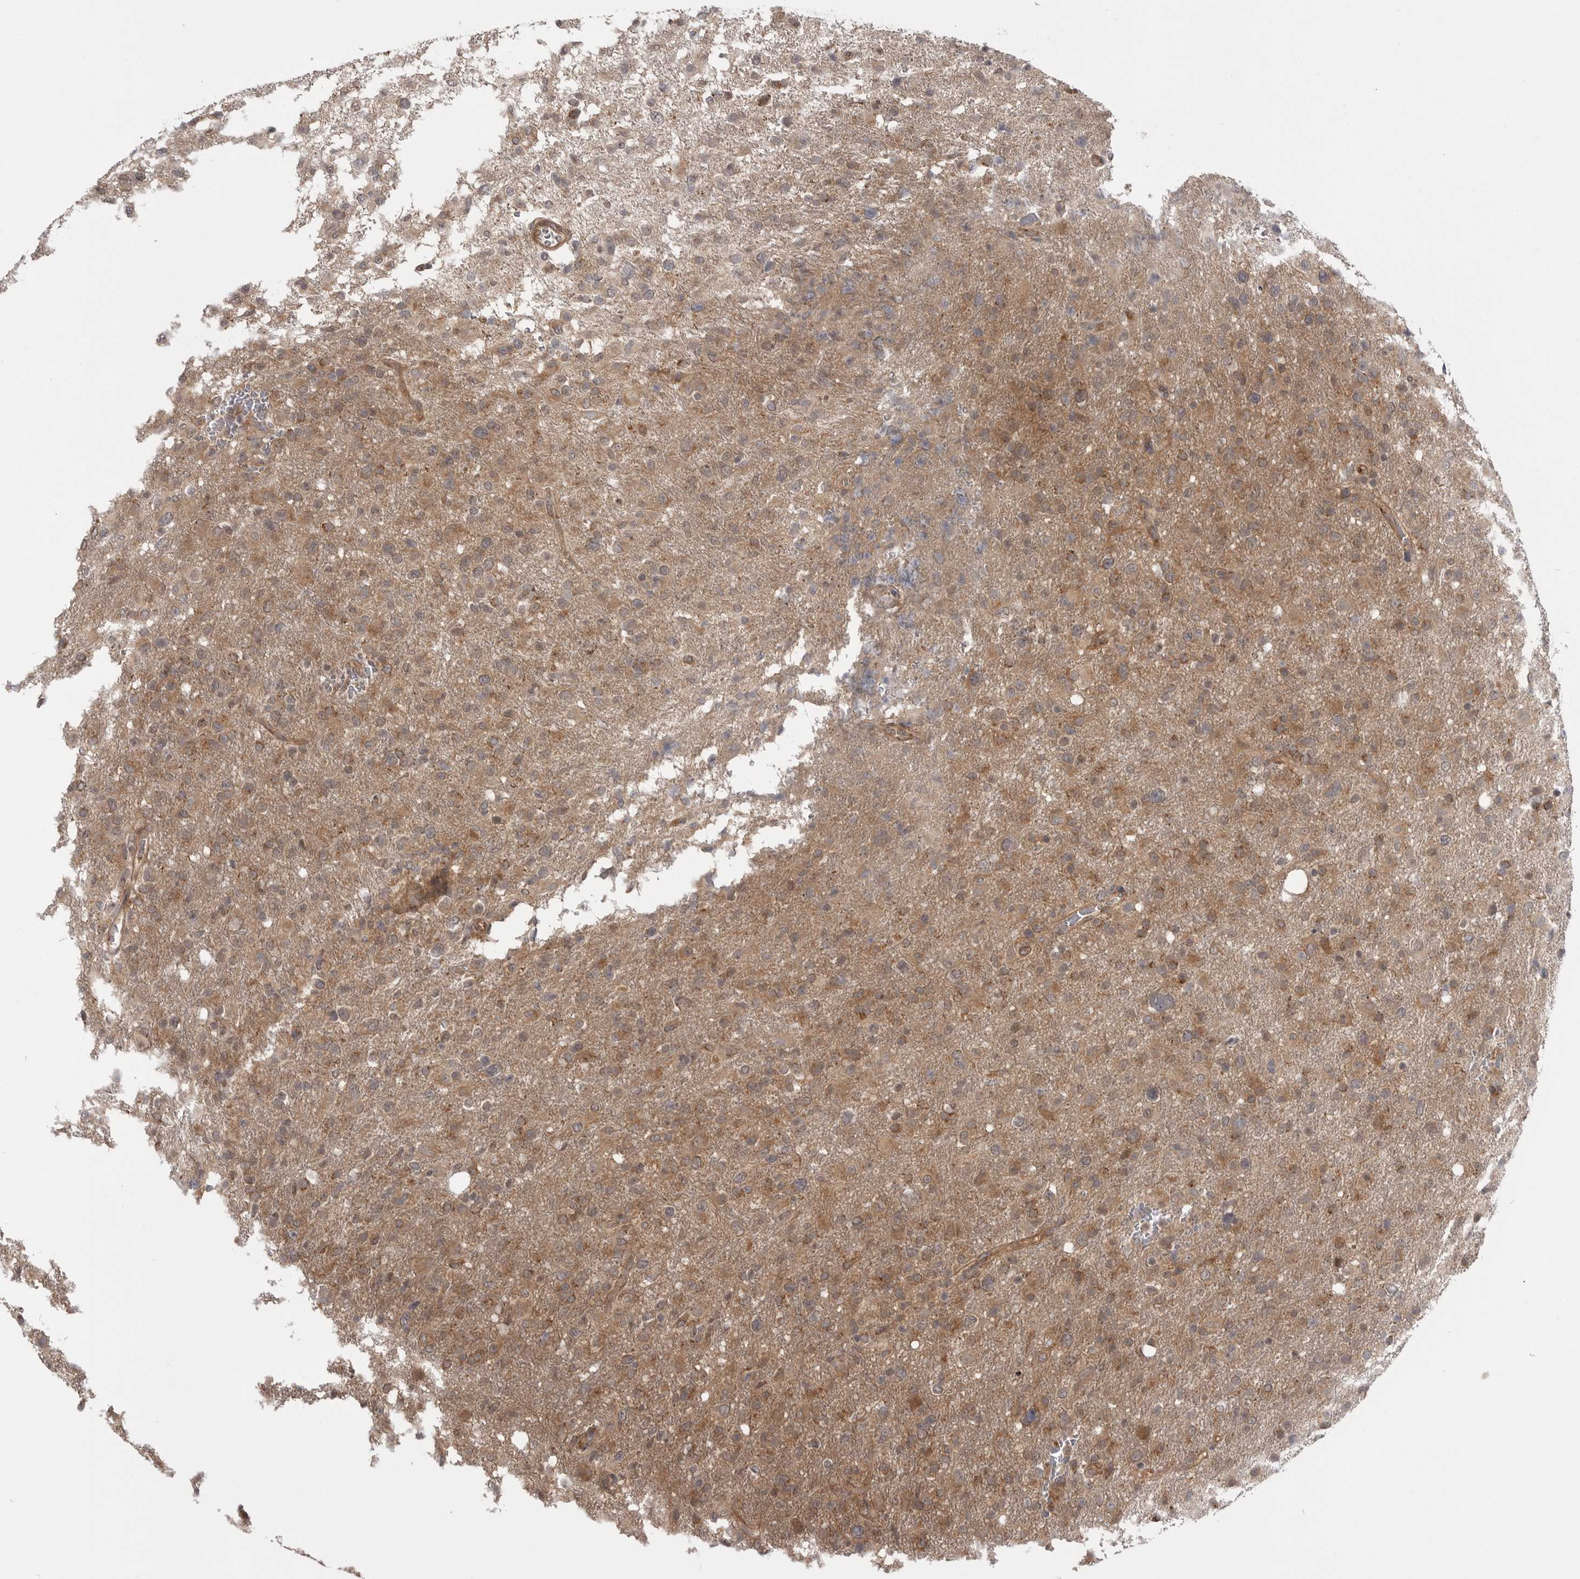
{"staining": {"intensity": "moderate", "quantity": ">75%", "location": "cytoplasmic/membranous"}, "tissue": "glioma", "cell_type": "Tumor cells", "image_type": "cancer", "snomed": [{"axis": "morphology", "description": "Glioma, malignant, High grade"}, {"axis": "topography", "description": "Brain"}], "caption": "Malignant glioma (high-grade) stained for a protein (brown) reveals moderate cytoplasmic/membranous positive expression in approximately >75% of tumor cells.", "gene": "PDCL", "patient": {"sex": "female", "age": 57}}